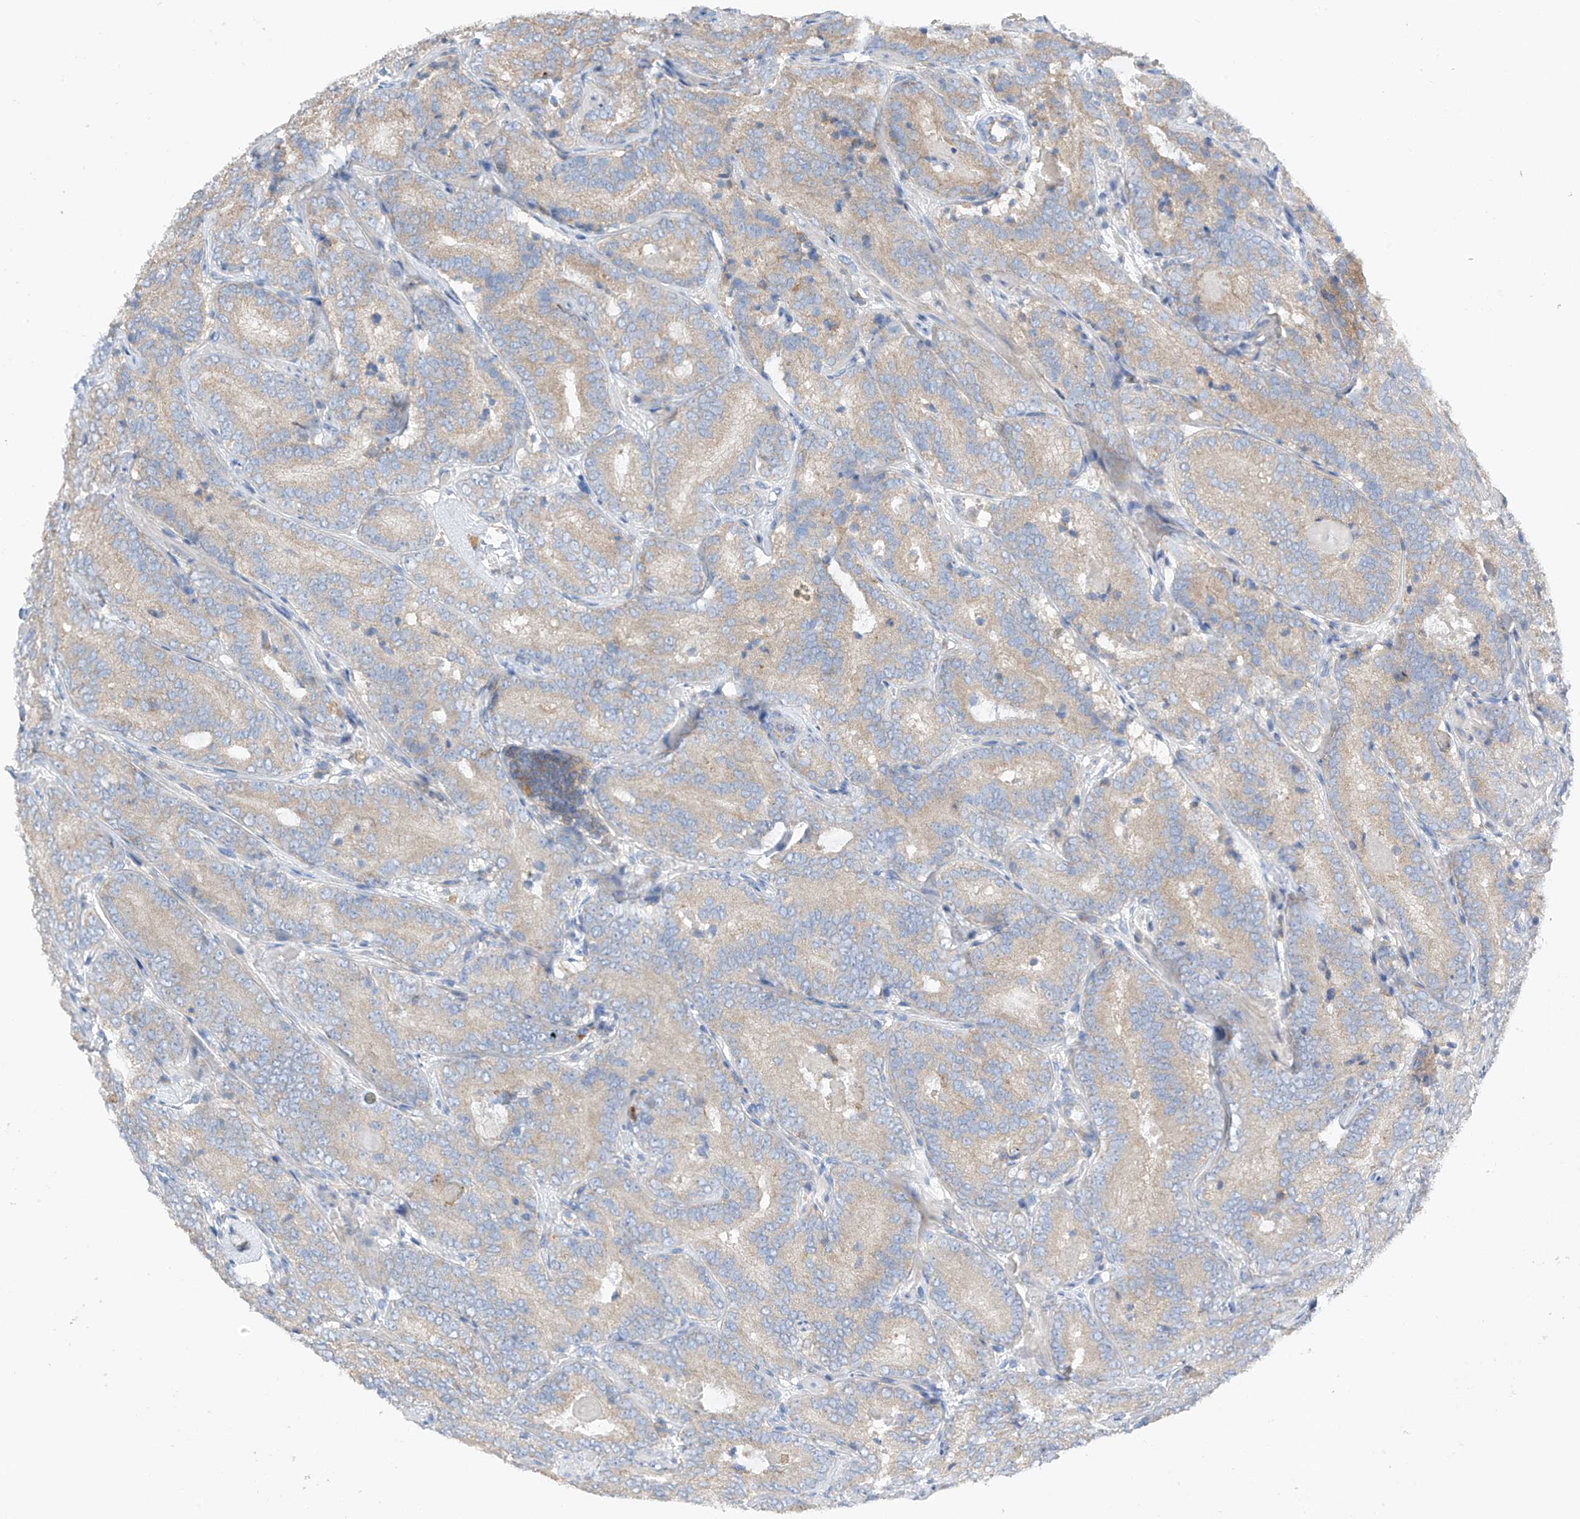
{"staining": {"intensity": "negative", "quantity": "none", "location": "none"}, "tissue": "prostate cancer", "cell_type": "Tumor cells", "image_type": "cancer", "snomed": [{"axis": "morphology", "description": "Adenocarcinoma, High grade"}, {"axis": "topography", "description": "Prostate"}], "caption": "High magnification brightfield microscopy of adenocarcinoma (high-grade) (prostate) stained with DAB (3,3'-diaminobenzidine) (brown) and counterstained with hematoxylin (blue): tumor cells show no significant positivity.", "gene": "NALCN", "patient": {"sex": "male", "age": 57}}